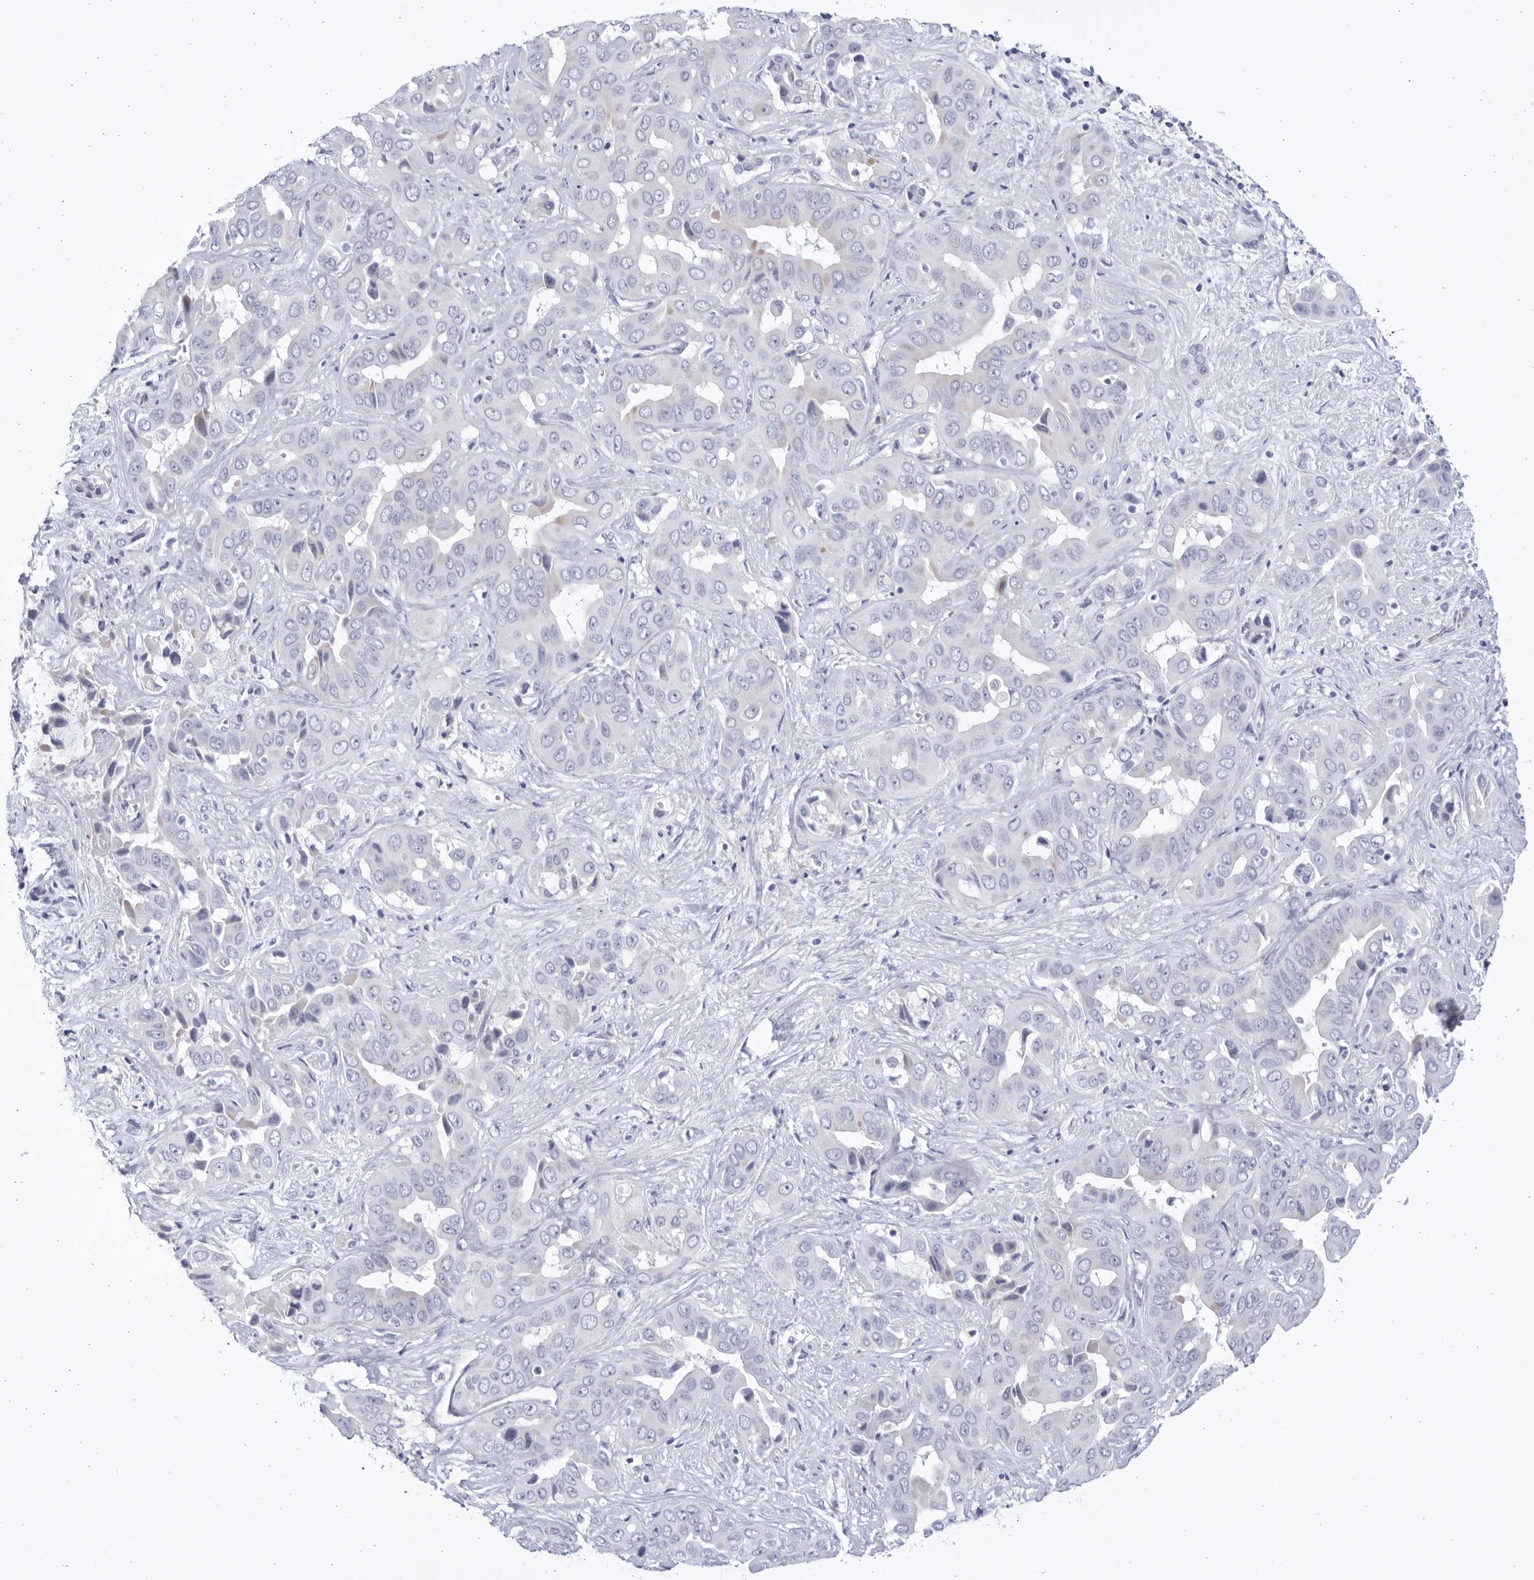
{"staining": {"intensity": "negative", "quantity": "none", "location": "none"}, "tissue": "liver cancer", "cell_type": "Tumor cells", "image_type": "cancer", "snomed": [{"axis": "morphology", "description": "Cholangiocarcinoma"}, {"axis": "topography", "description": "Liver"}], "caption": "Immunohistochemical staining of liver cholangiocarcinoma displays no significant expression in tumor cells. The staining was performed using DAB (3,3'-diaminobenzidine) to visualize the protein expression in brown, while the nuclei were stained in blue with hematoxylin (Magnification: 20x).", "gene": "CCDC181", "patient": {"sex": "female", "age": 52}}